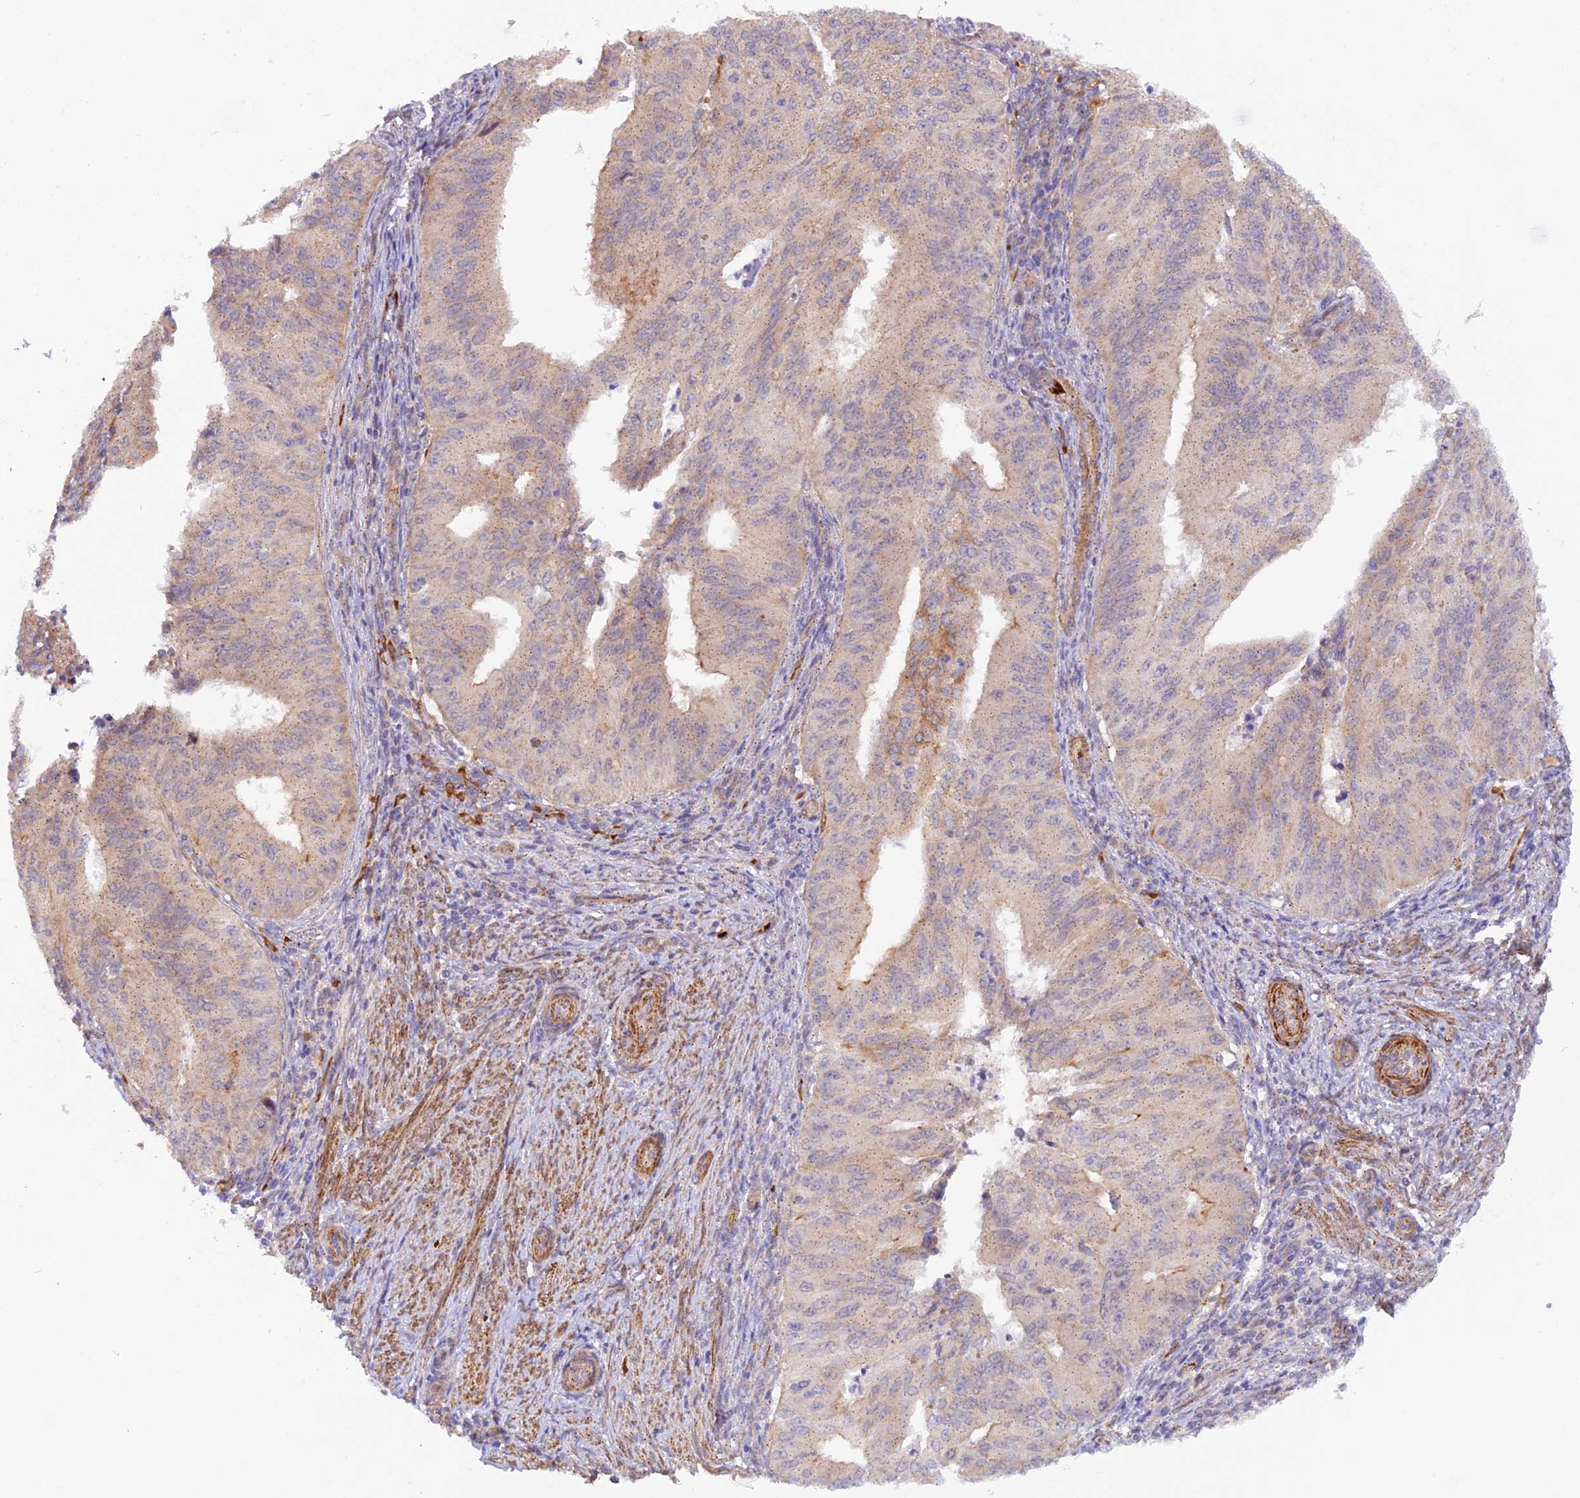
{"staining": {"intensity": "moderate", "quantity": "<25%", "location": "cytoplasmic/membranous"}, "tissue": "endometrial cancer", "cell_type": "Tumor cells", "image_type": "cancer", "snomed": [{"axis": "morphology", "description": "Adenocarcinoma, NOS"}, {"axis": "topography", "description": "Endometrium"}], "caption": "This is a histology image of immunohistochemistry staining of endometrial cancer, which shows moderate staining in the cytoplasmic/membranous of tumor cells.", "gene": "WDFY4", "patient": {"sex": "female", "age": 50}}